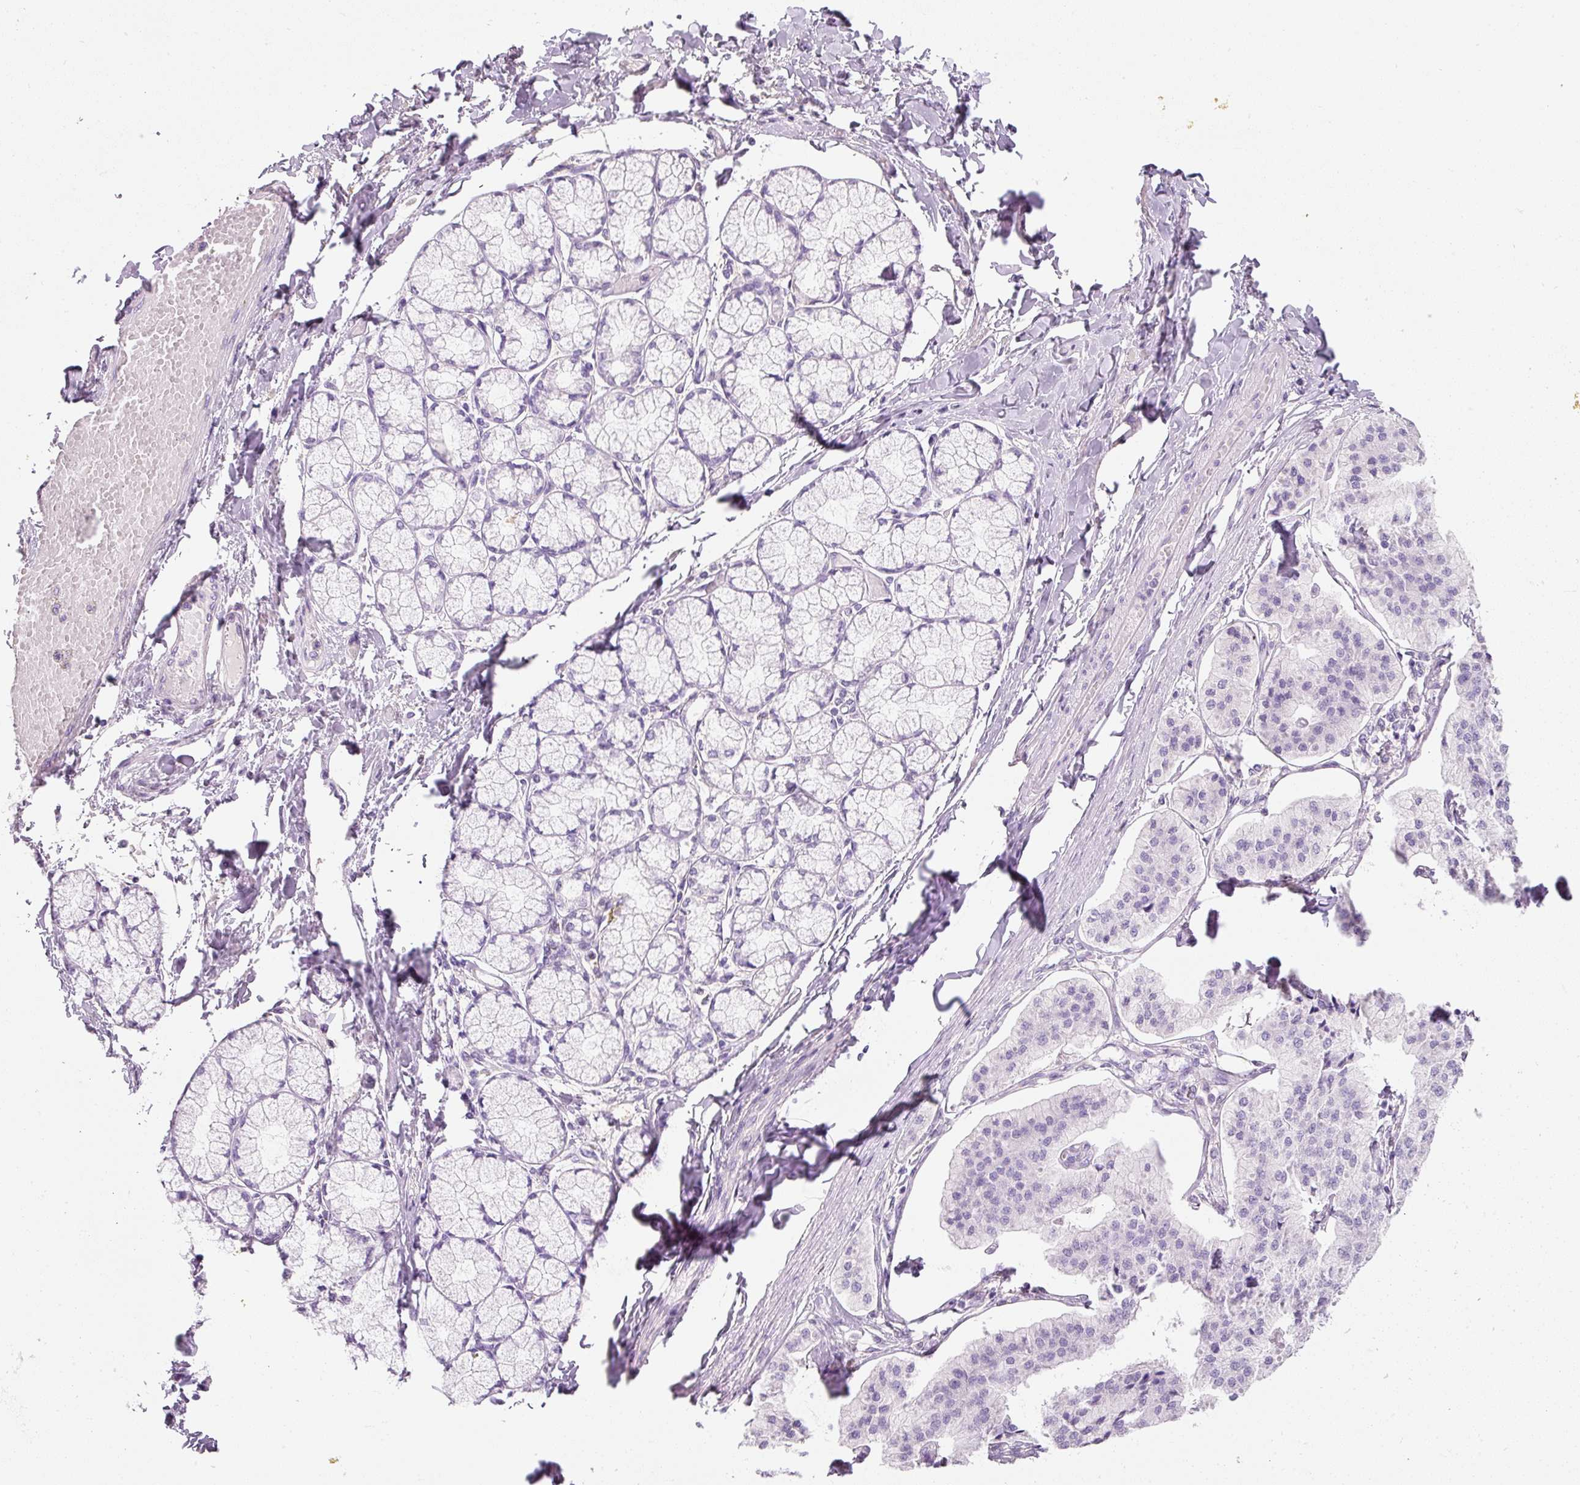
{"staining": {"intensity": "negative", "quantity": "none", "location": "none"}, "tissue": "pancreatic cancer", "cell_type": "Tumor cells", "image_type": "cancer", "snomed": [{"axis": "morphology", "description": "Adenocarcinoma, NOS"}, {"axis": "topography", "description": "Pancreas"}], "caption": "A photomicrograph of pancreatic cancer stained for a protein reveals no brown staining in tumor cells.", "gene": "DNM1", "patient": {"sex": "female", "age": 50}}